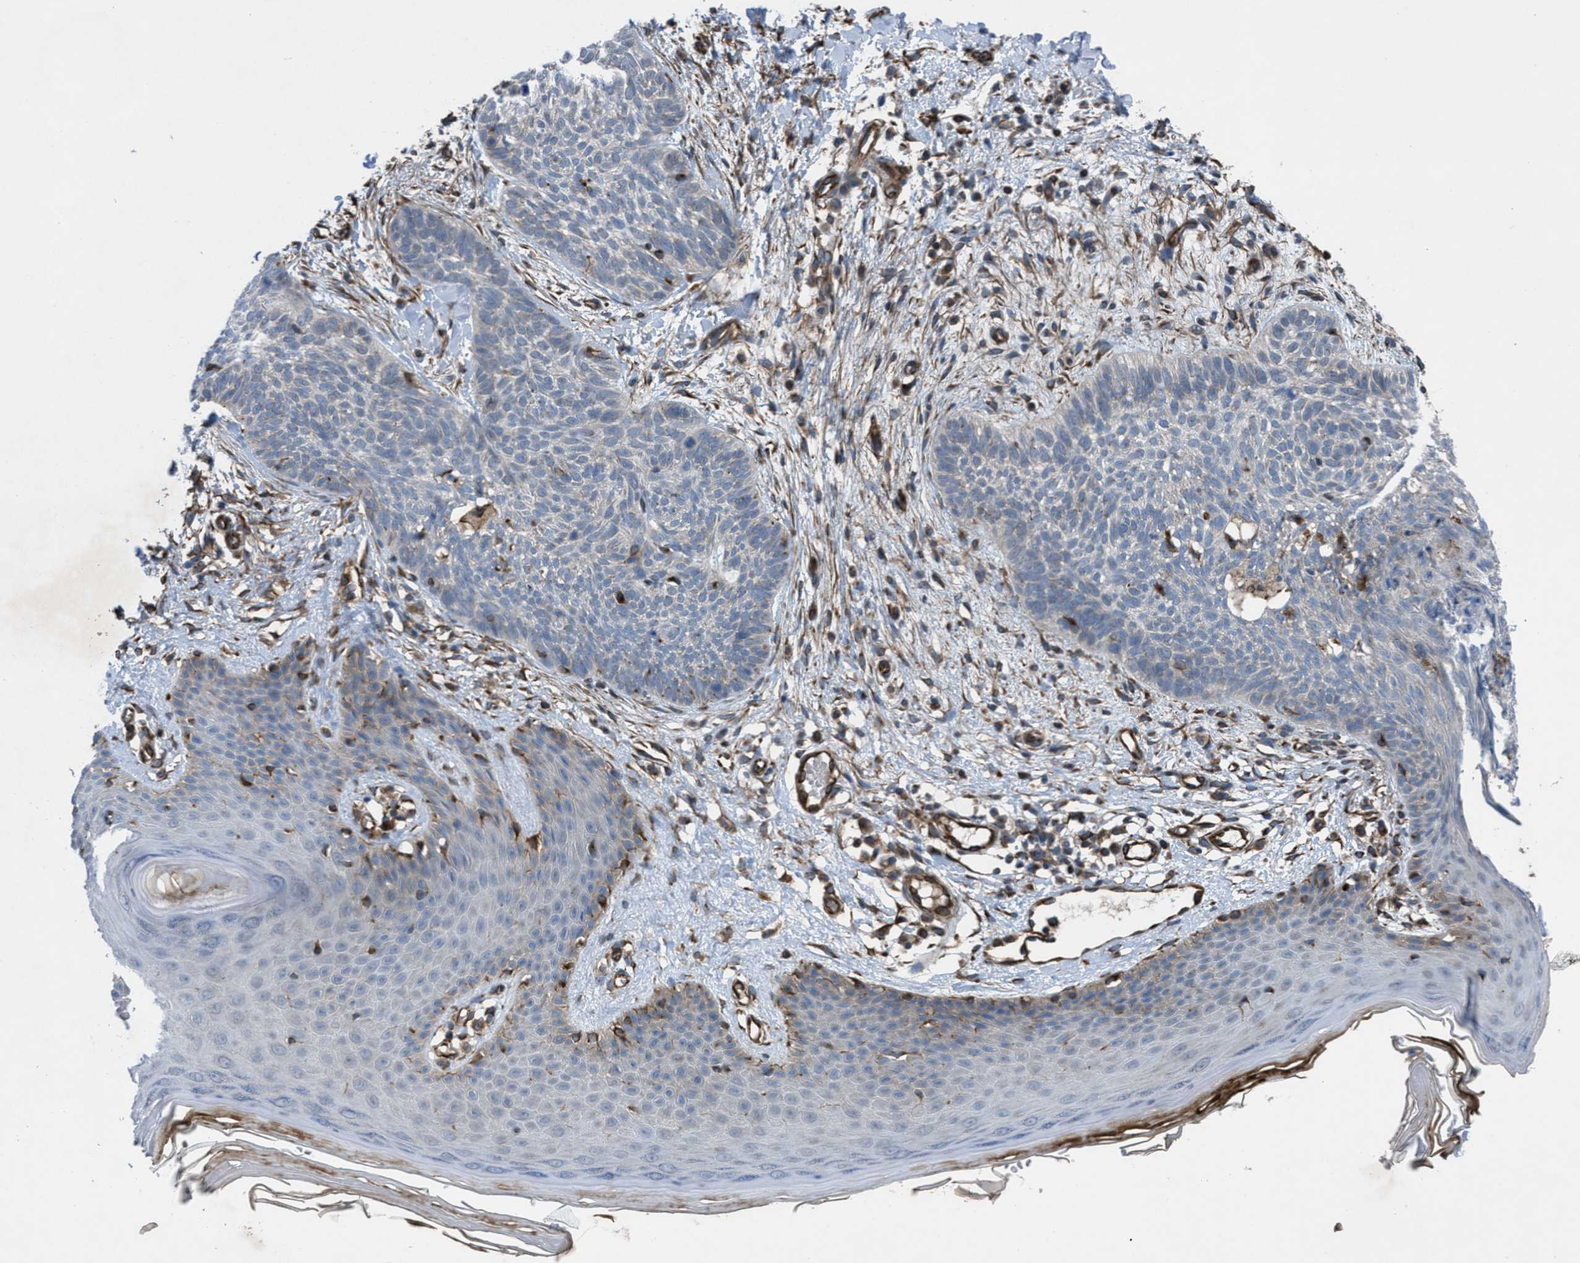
{"staining": {"intensity": "negative", "quantity": "none", "location": "none"}, "tissue": "skin cancer", "cell_type": "Tumor cells", "image_type": "cancer", "snomed": [{"axis": "morphology", "description": "Basal cell carcinoma"}, {"axis": "topography", "description": "Skin"}], "caption": "Micrograph shows no significant protein positivity in tumor cells of skin basal cell carcinoma.", "gene": "SLC6A9", "patient": {"sex": "female", "age": 59}}